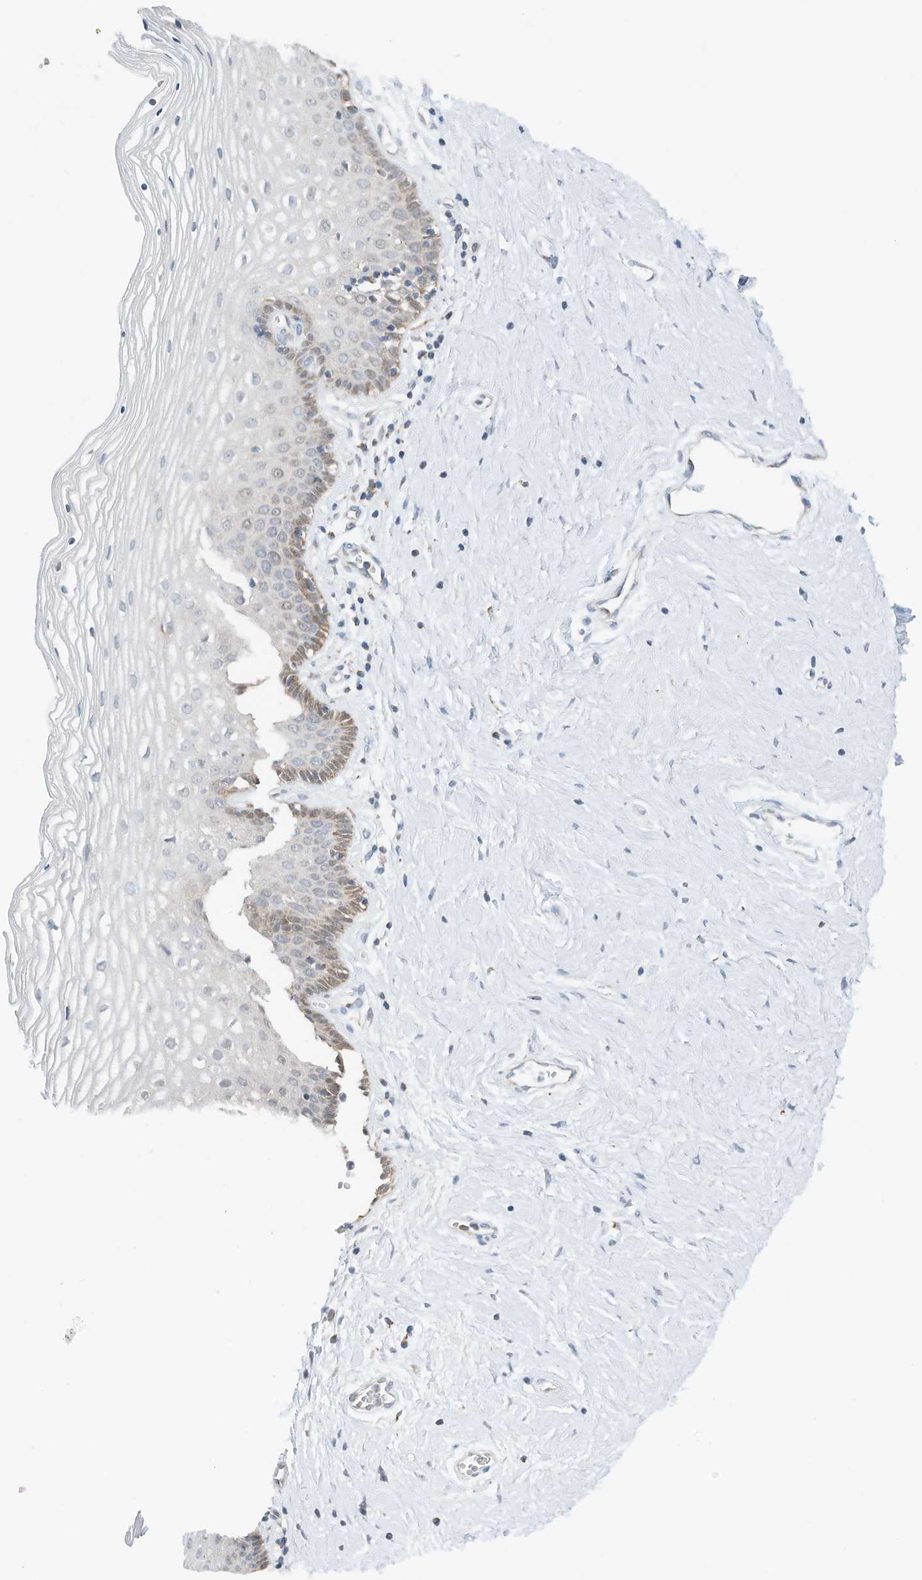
{"staining": {"intensity": "moderate", "quantity": "<25%", "location": "cytoplasmic/membranous"}, "tissue": "vagina", "cell_type": "Squamous epithelial cells", "image_type": "normal", "snomed": [{"axis": "morphology", "description": "Normal tissue, NOS"}, {"axis": "topography", "description": "Vagina"}], "caption": "Vagina stained with DAB immunohistochemistry (IHC) reveals low levels of moderate cytoplasmic/membranous positivity in about <25% of squamous epithelial cells. (DAB (3,3'-diaminobenzidine) = brown stain, brightfield microscopy at high magnification).", "gene": "RMND1", "patient": {"sex": "female", "age": 32}}